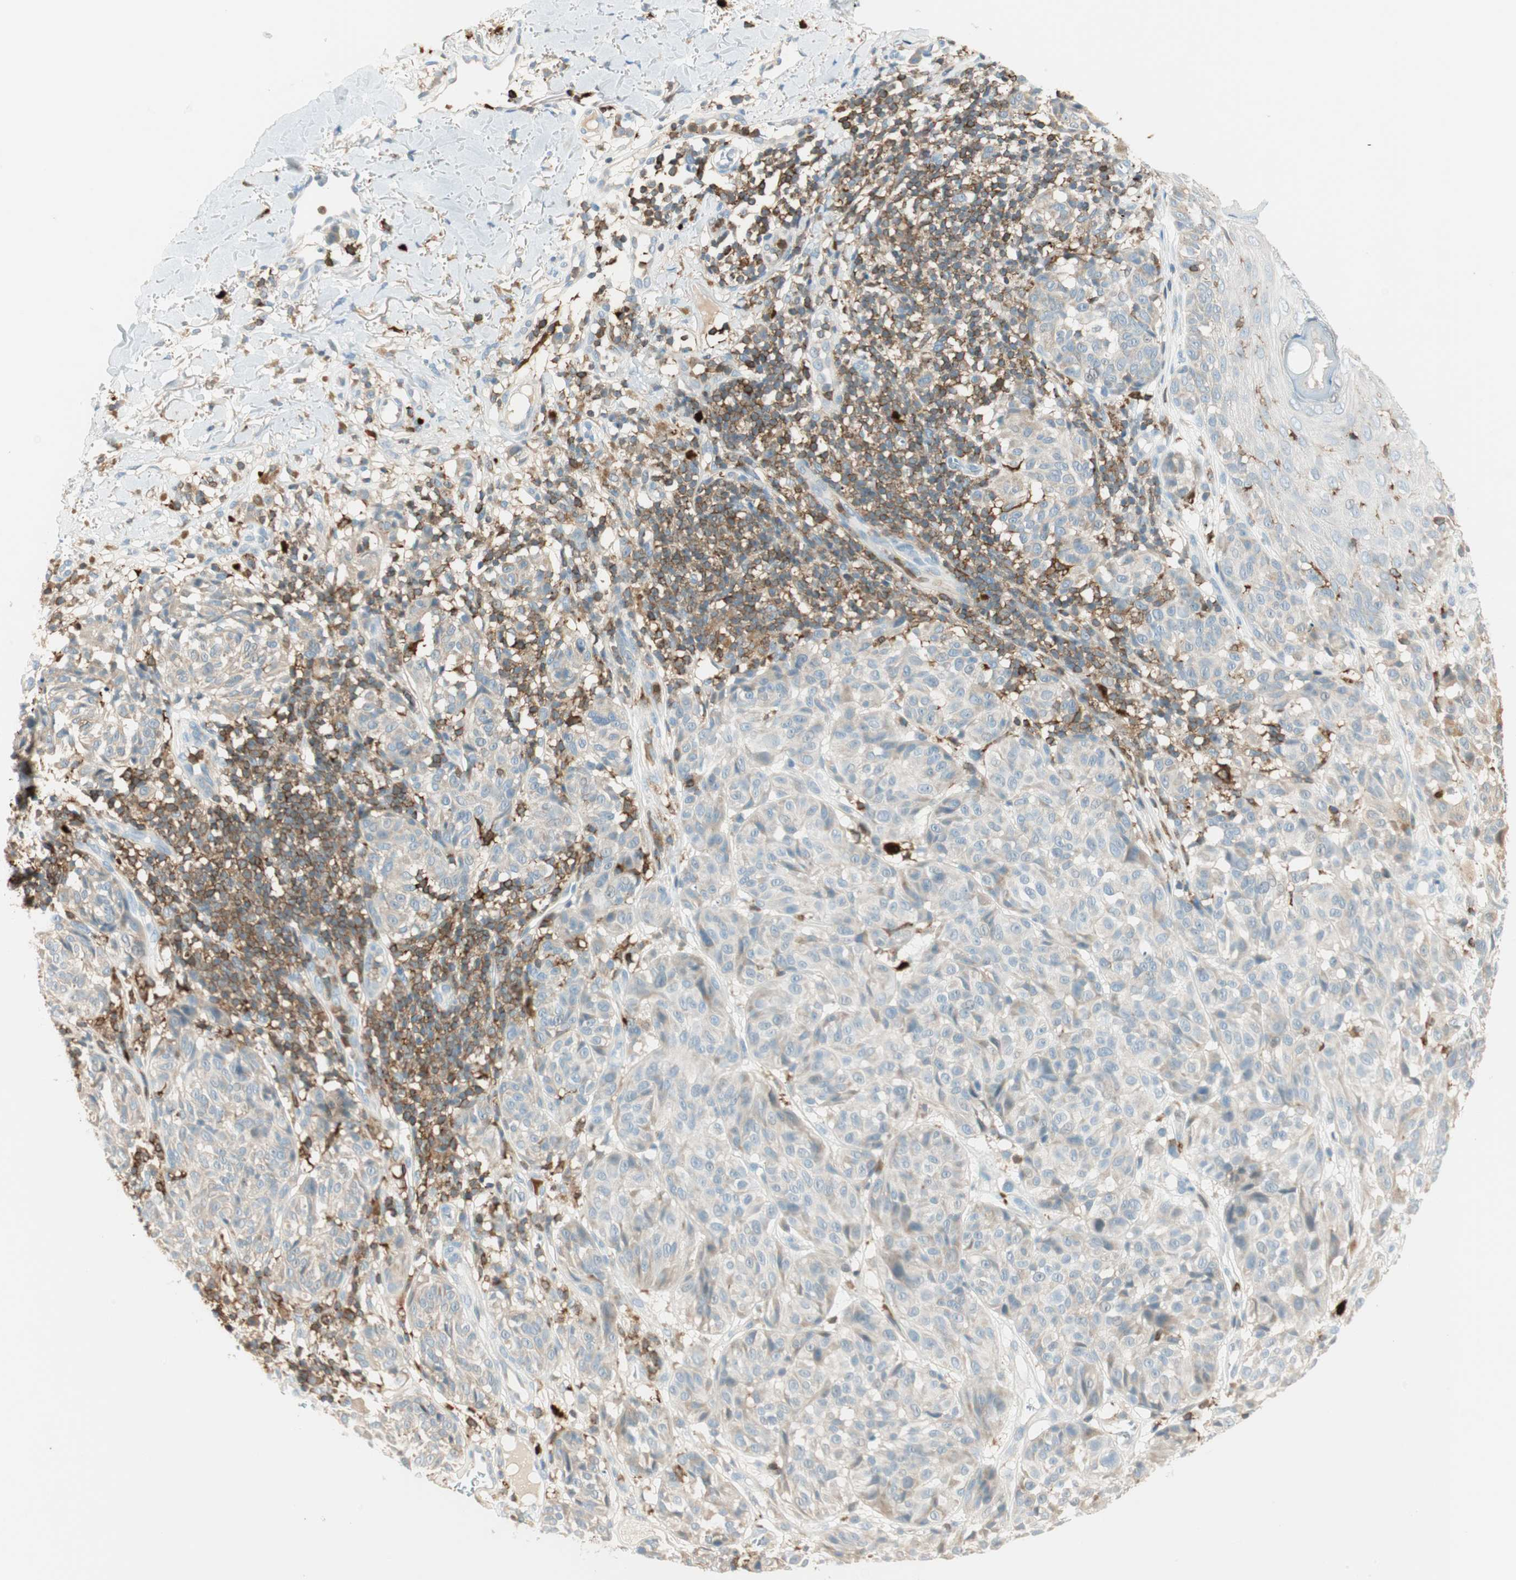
{"staining": {"intensity": "moderate", "quantity": "25%-75%", "location": "cytoplasmic/membranous"}, "tissue": "melanoma", "cell_type": "Tumor cells", "image_type": "cancer", "snomed": [{"axis": "morphology", "description": "Malignant melanoma, NOS"}, {"axis": "topography", "description": "Skin"}], "caption": "Protein expression by immunohistochemistry (IHC) demonstrates moderate cytoplasmic/membranous expression in approximately 25%-75% of tumor cells in melanoma. (brown staining indicates protein expression, while blue staining denotes nuclei).", "gene": "HPGD", "patient": {"sex": "female", "age": 46}}